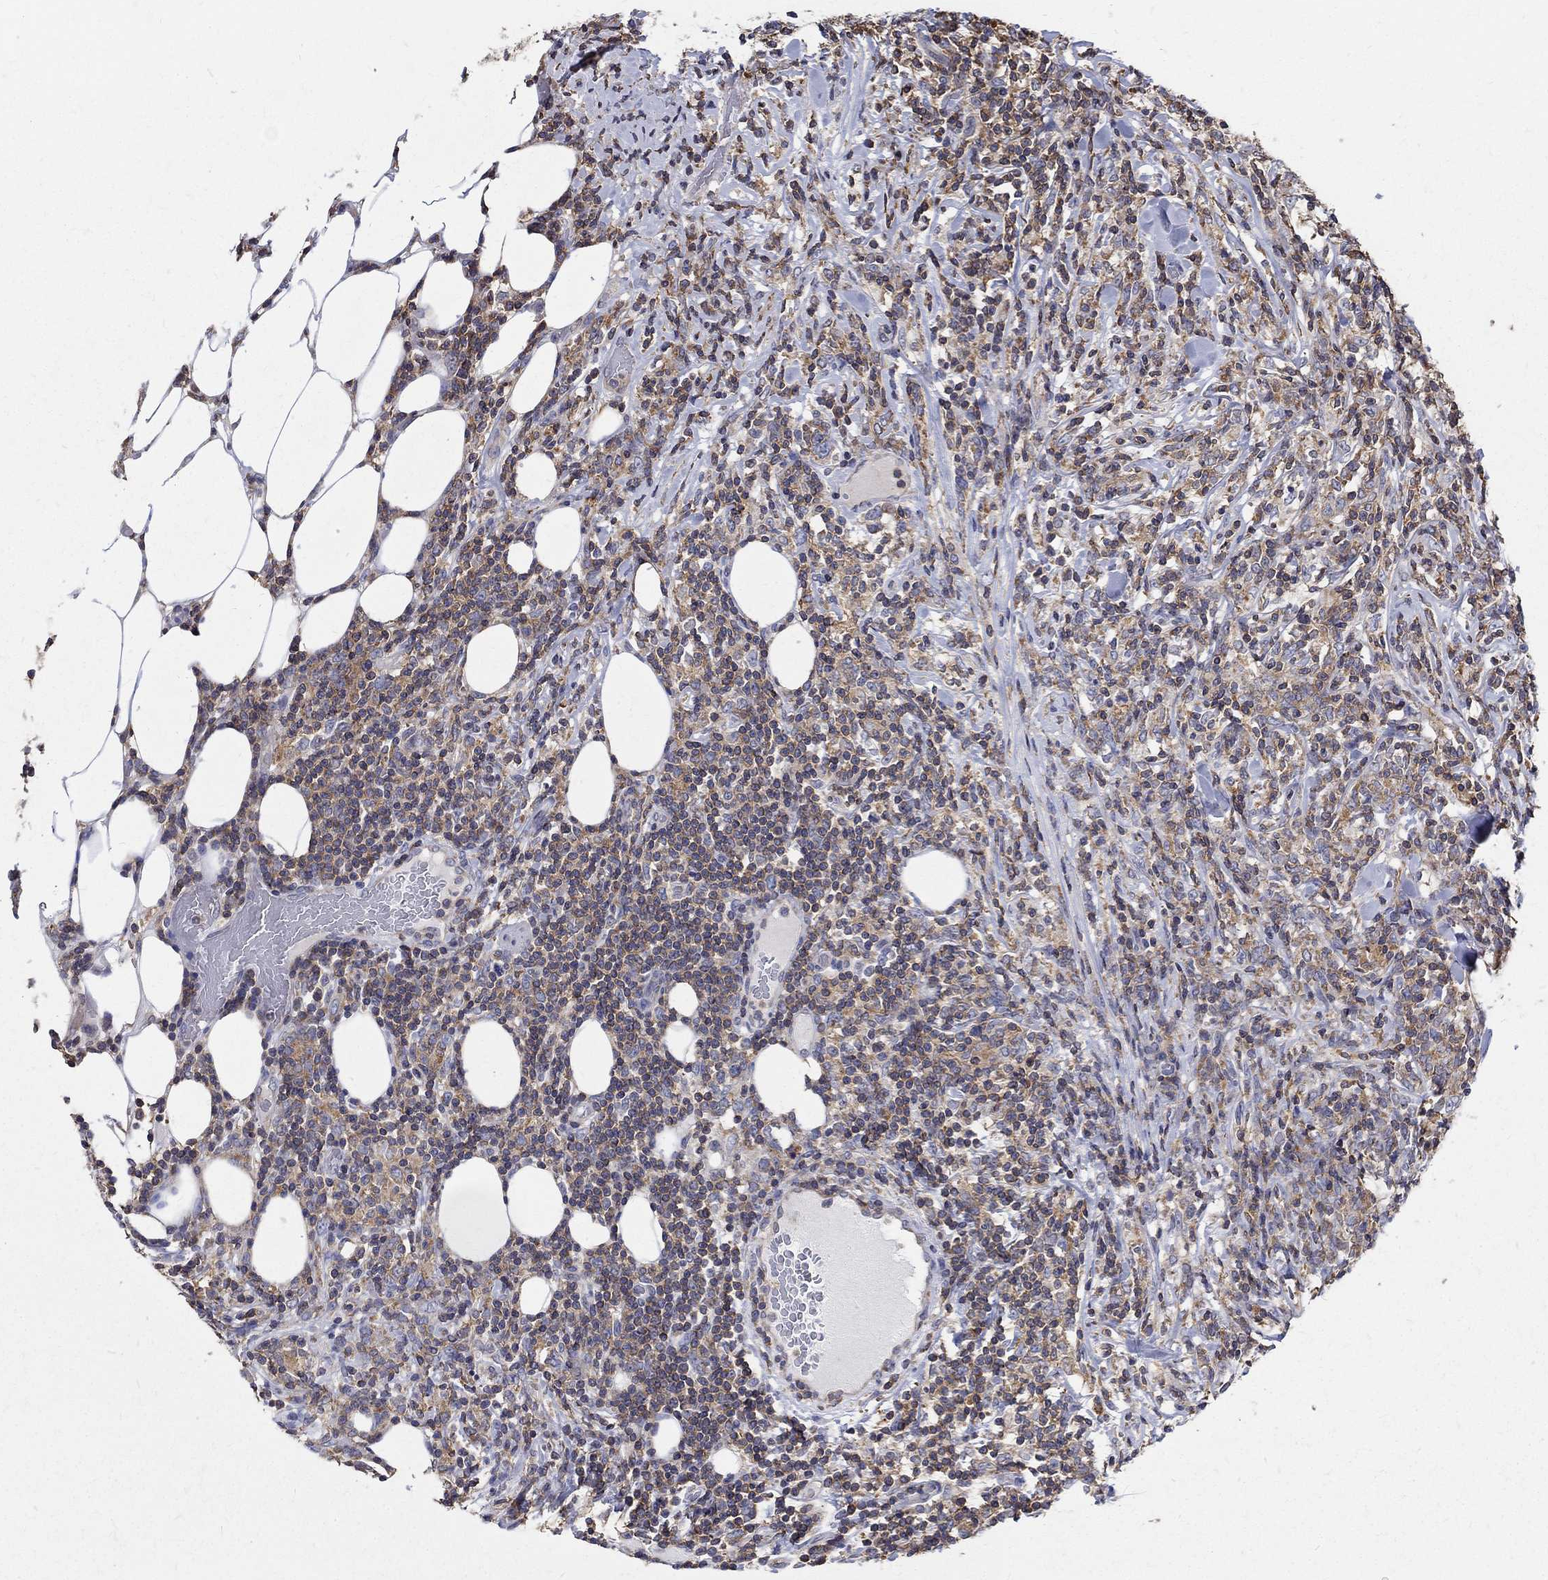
{"staining": {"intensity": "weak", "quantity": ">75%", "location": "cytoplasmic/membranous"}, "tissue": "lymphoma", "cell_type": "Tumor cells", "image_type": "cancer", "snomed": [{"axis": "morphology", "description": "Malignant lymphoma, non-Hodgkin's type, High grade"}, {"axis": "topography", "description": "Lymph node"}], "caption": "Tumor cells demonstrate low levels of weak cytoplasmic/membranous expression in about >75% of cells in high-grade malignant lymphoma, non-Hodgkin's type. The staining was performed using DAB (3,3'-diaminobenzidine), with brown indicating positive protein expression. Nuclei are stained blue with hematoxylin.", "gene": "AGAP2", "patient": {"sex": "female", "age": 84}}